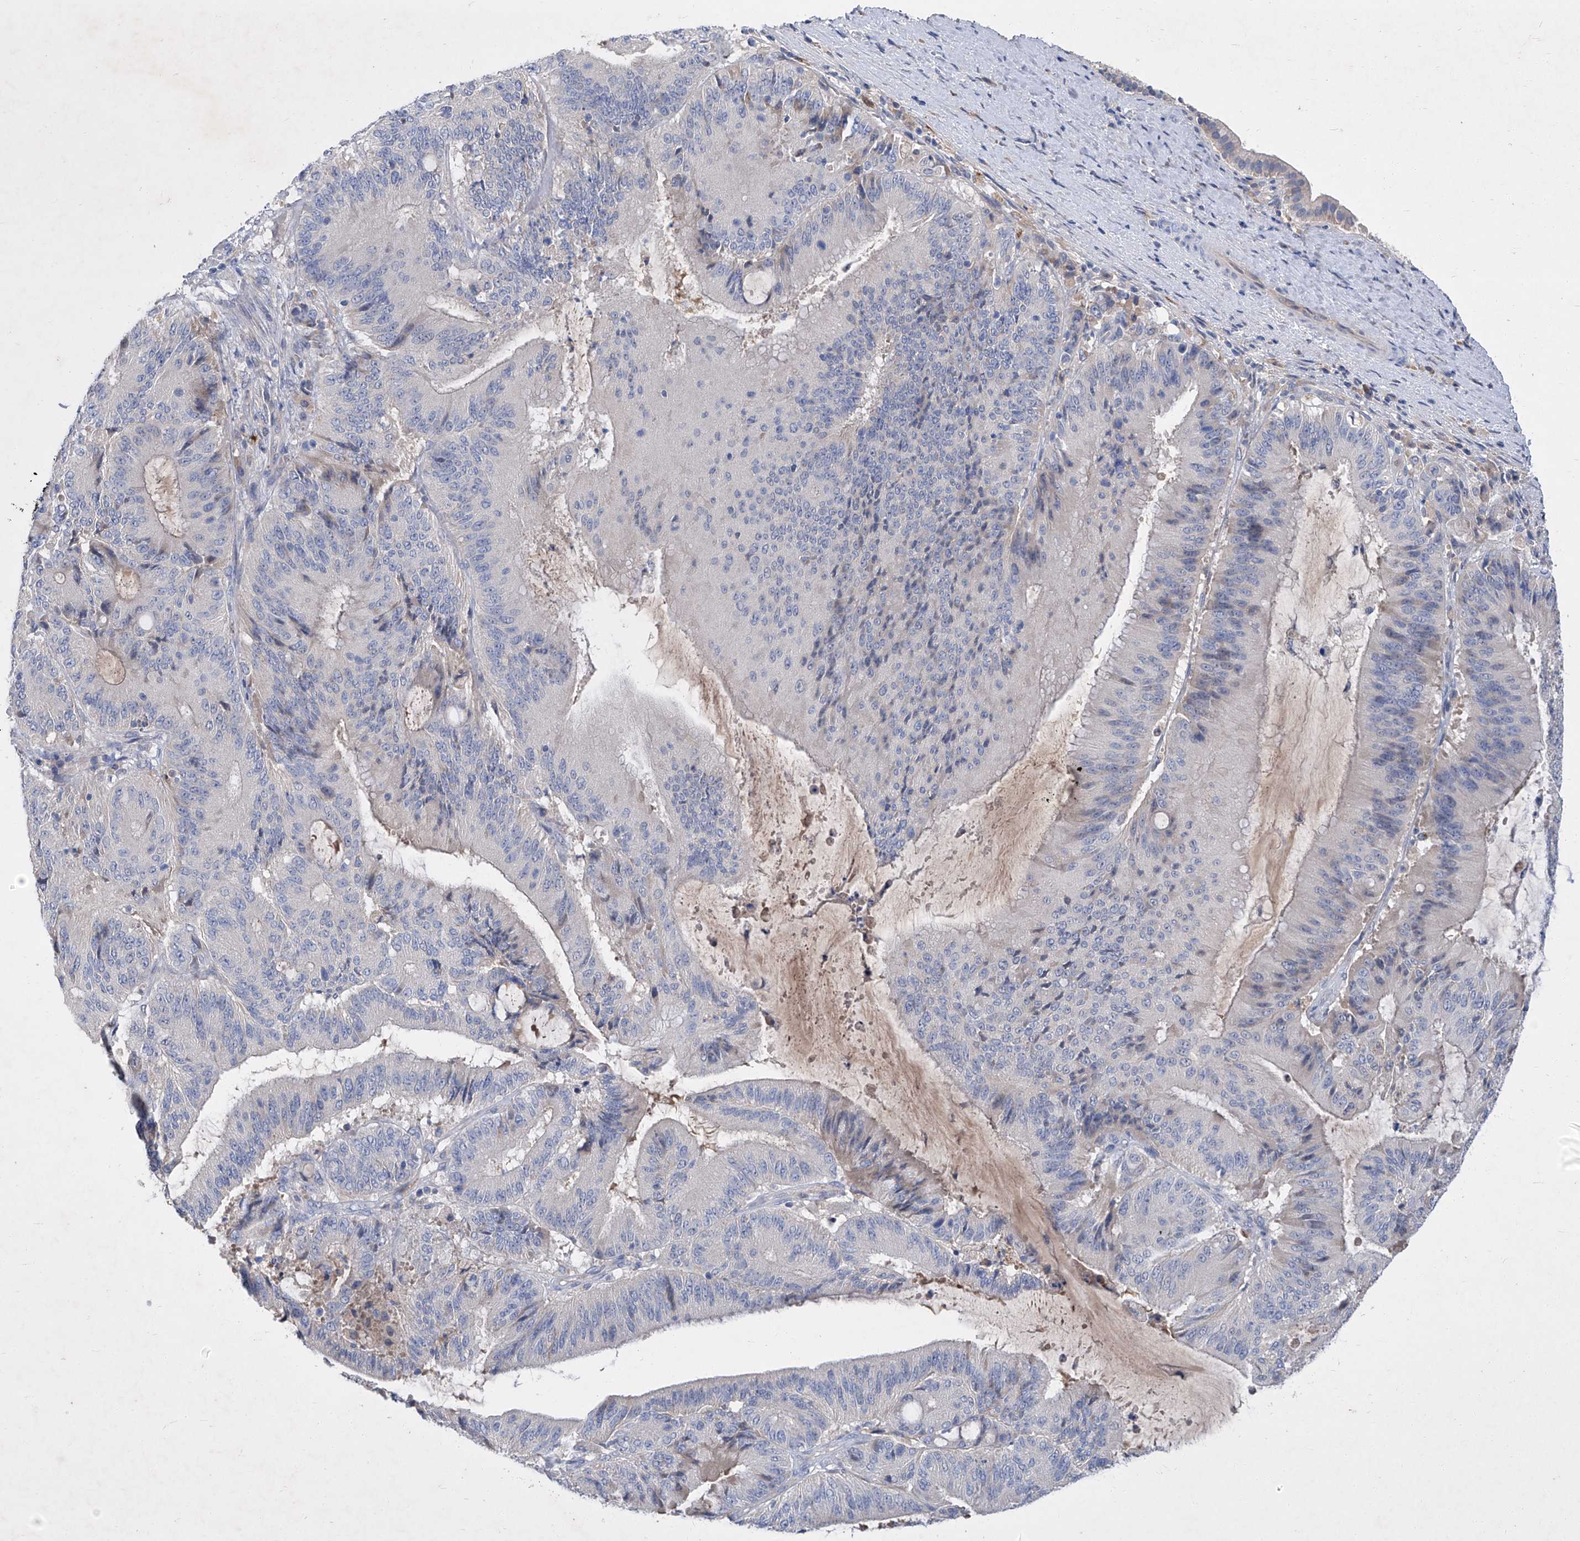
{"staining": {"intensity": "negative", "quantity": "none", "location": "none"}, "tissue": "liver cancer", "cell_type": "Tumor cells", "image_type": "cancer", "snomed": [{"axis": "morphology", "description": "Normal tissue, NOS"}, {"axis": "morphology", "description": "Cholangiocarcinoma"}, {"axis": "topography", "description": "Liver"}, {"axis": "topography", "description": "Peripheral nerve tissue"}], "caption": "Immunohistochemical staining of human cholangiocarcinoma (liver) exhibits no significant expression in tumor cells.", "gene": "SBK2", "patient": {"sex": "female", "age": 73}}